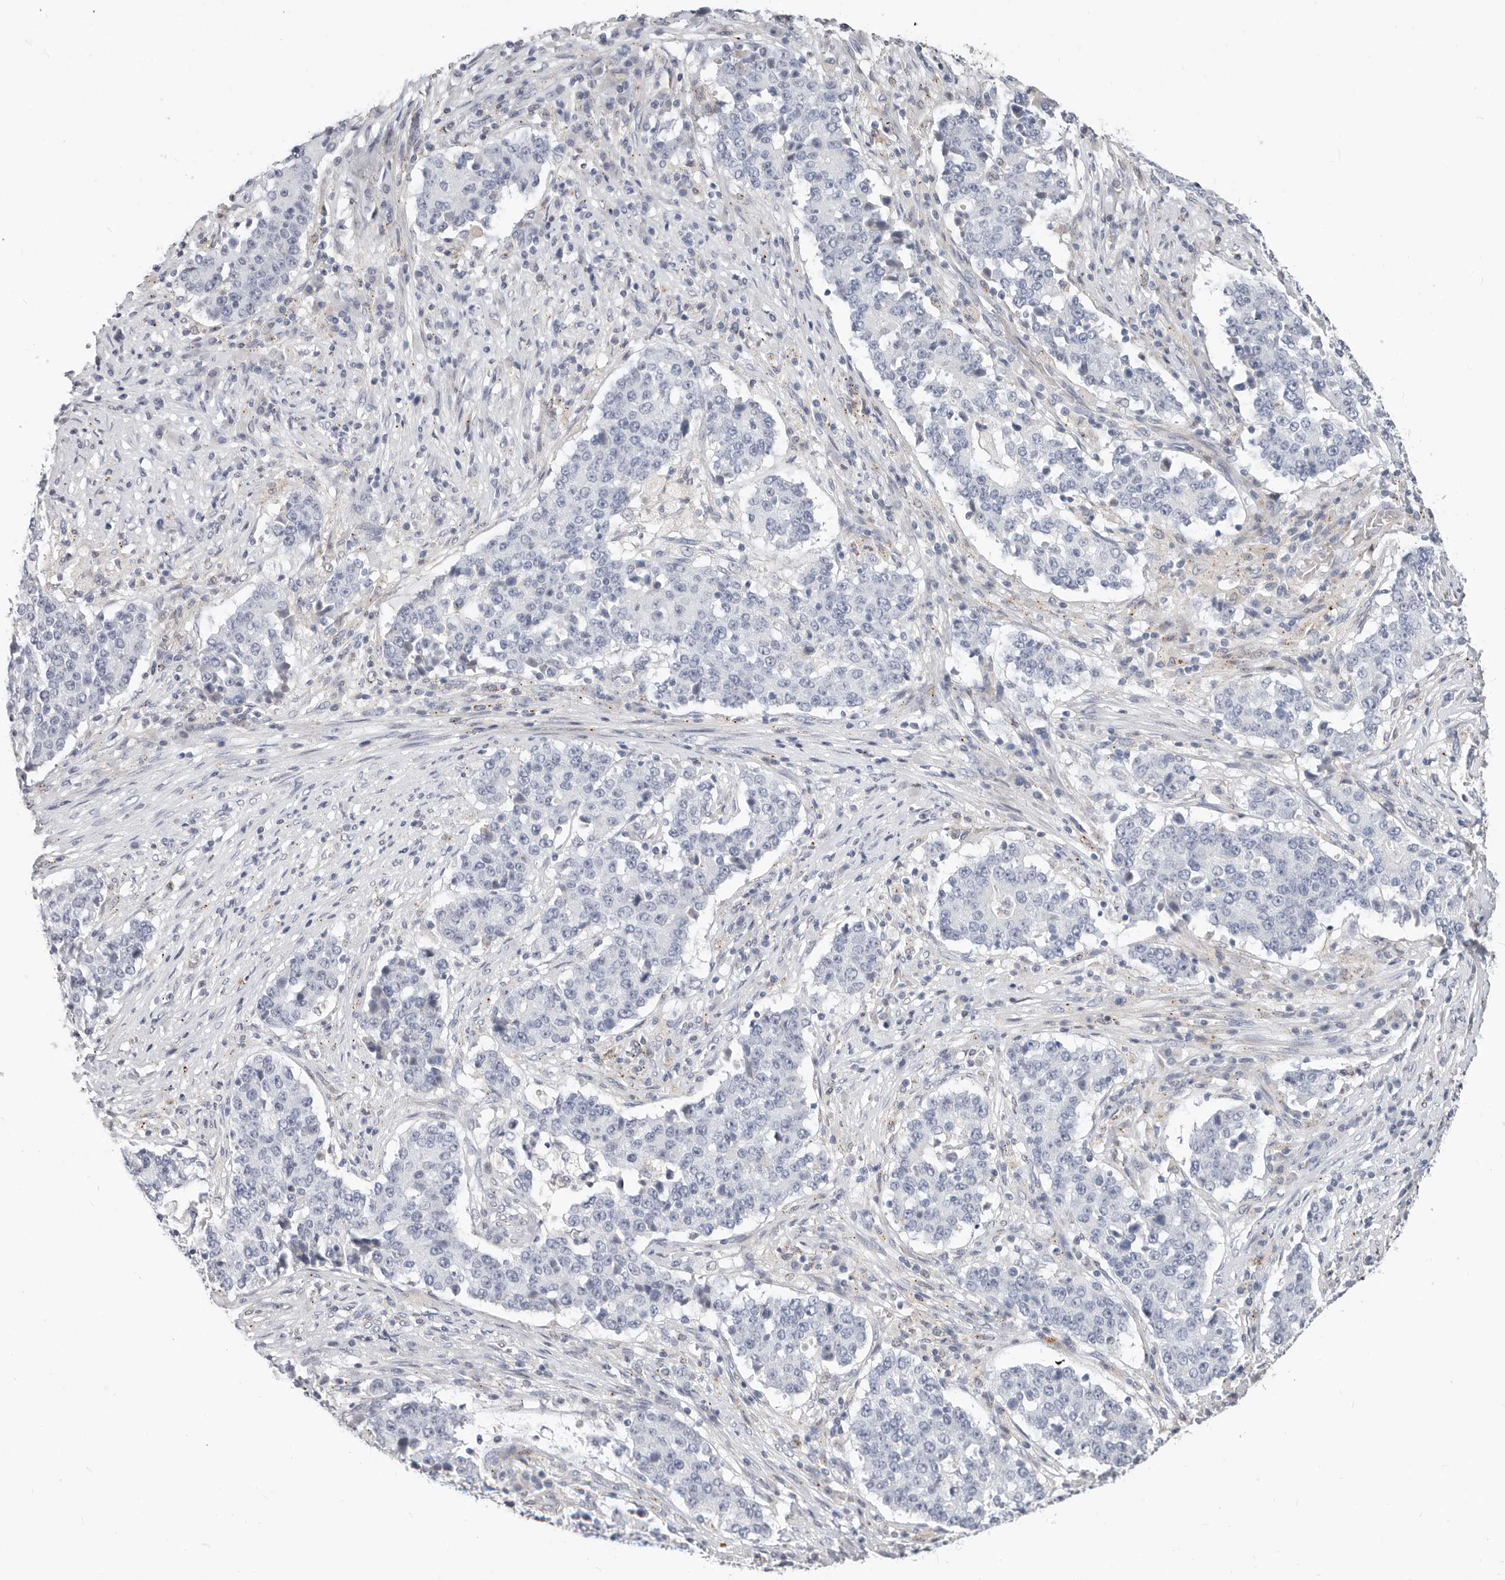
{"staining": {"intensity": "negative", "quantity": "none", "location": "none"}, "tissue": "stomach cancer", "cell_type": "Tumor cells", "image_type": "cancer", "snomed": [{"axis": "morphology", "description": "Adenocarcinoma, NOS"}, {"axis": "topography", "description": "Stomach"}], "caption": "Tumor cells show no significant protein positivity in adenocarcinoma (stomach).", "gene": "ZRANB1", "patient": {"sex": "male", "age": 59}}